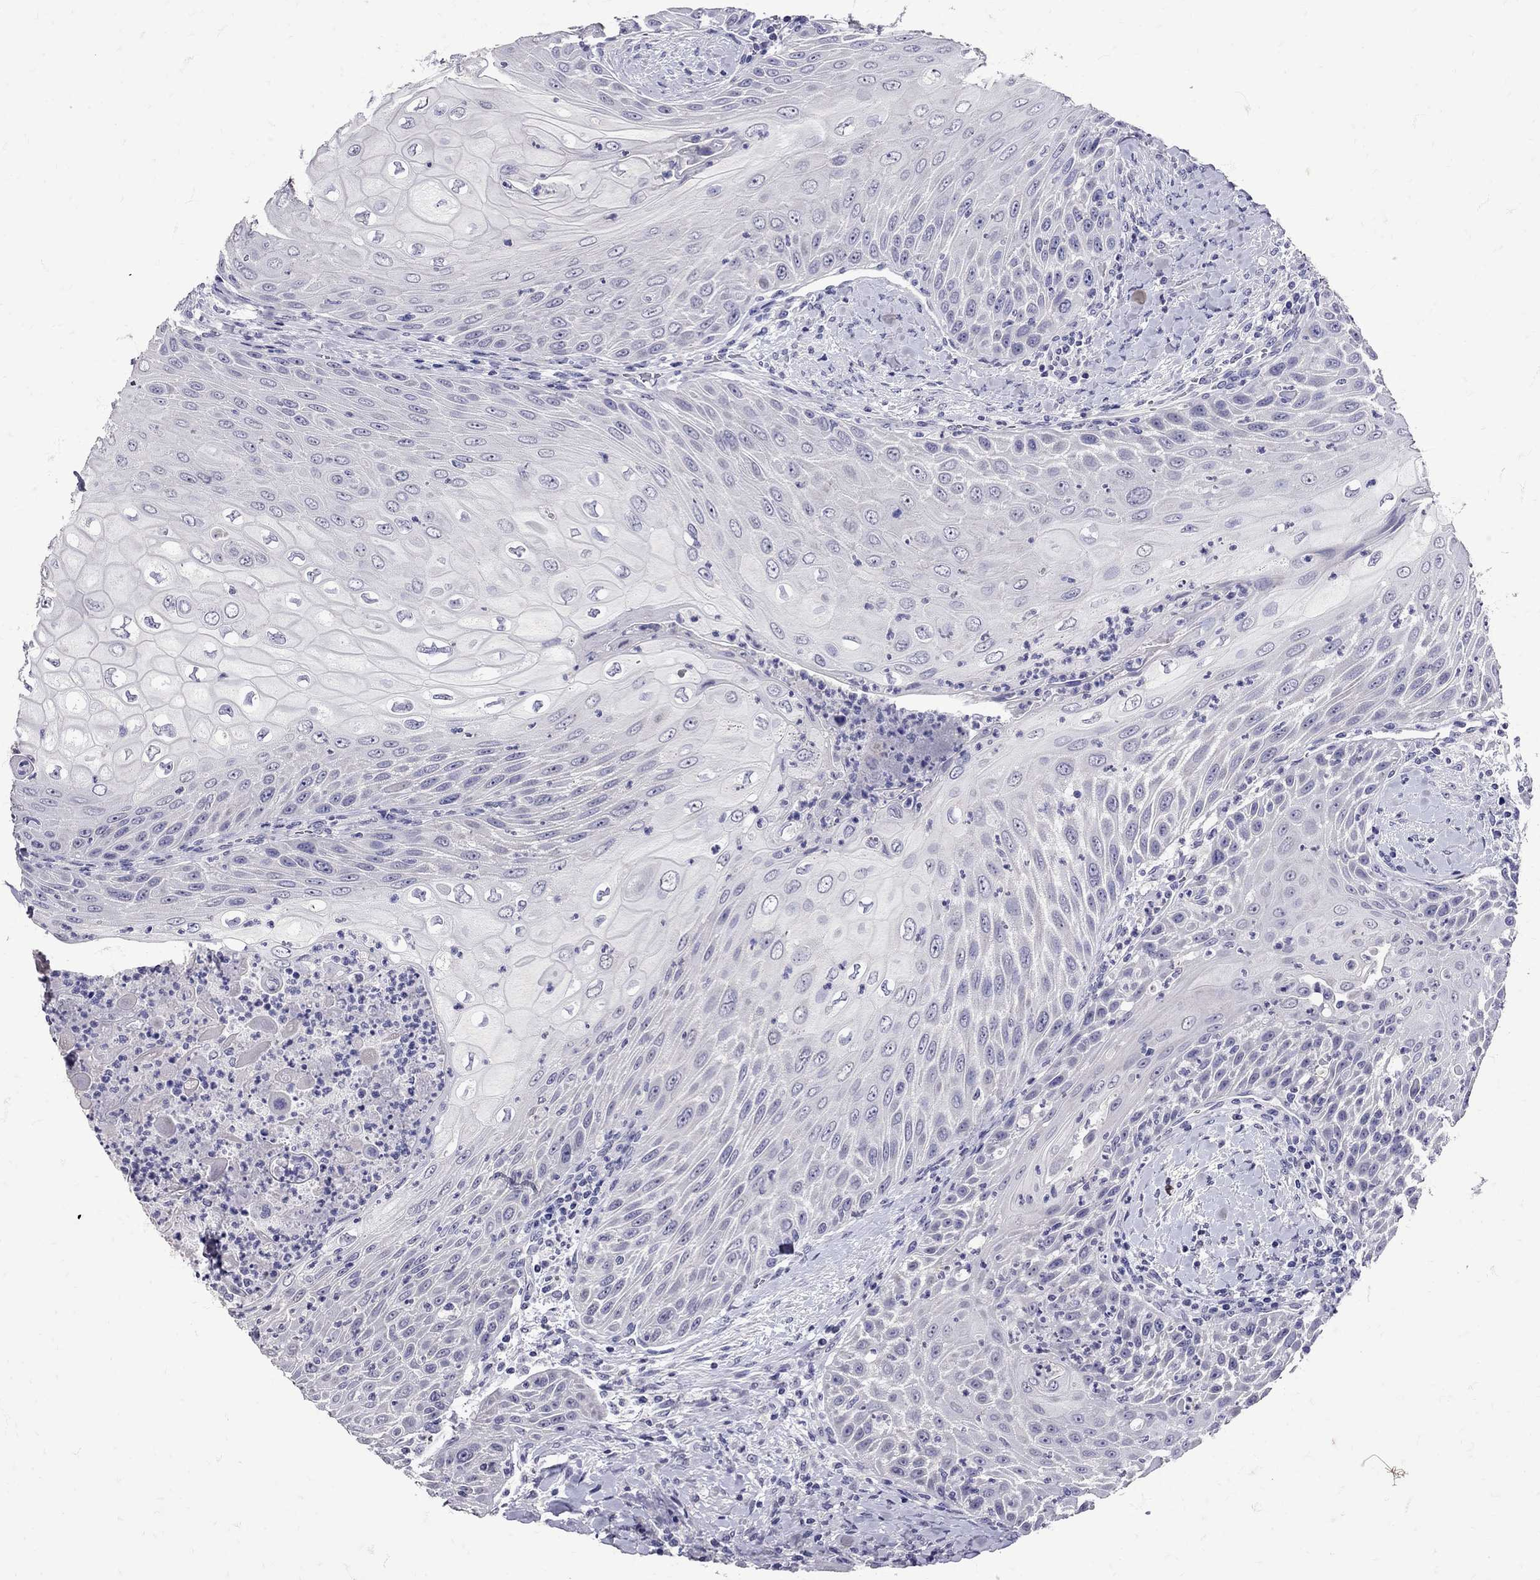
{"staining": {"intensity": "negative", "quantity": "none", "location": "none"}, "tissue": "head and neck cancer", "cell_type": "Tumor cells", "image_type": "cancer", "snomed": [{"axis": "morphology", "description": "Squamous cell carcinoma, NOS"}, {"axis": "topography", "description": "Head-Neck"}], "caption": "A micrograph of squamous cell carcinoma (head and neck) stained for a protein reveals no brown staining in tumor cells.", "gene": "SST", "patient": {"sex": "male", "age": 69}}